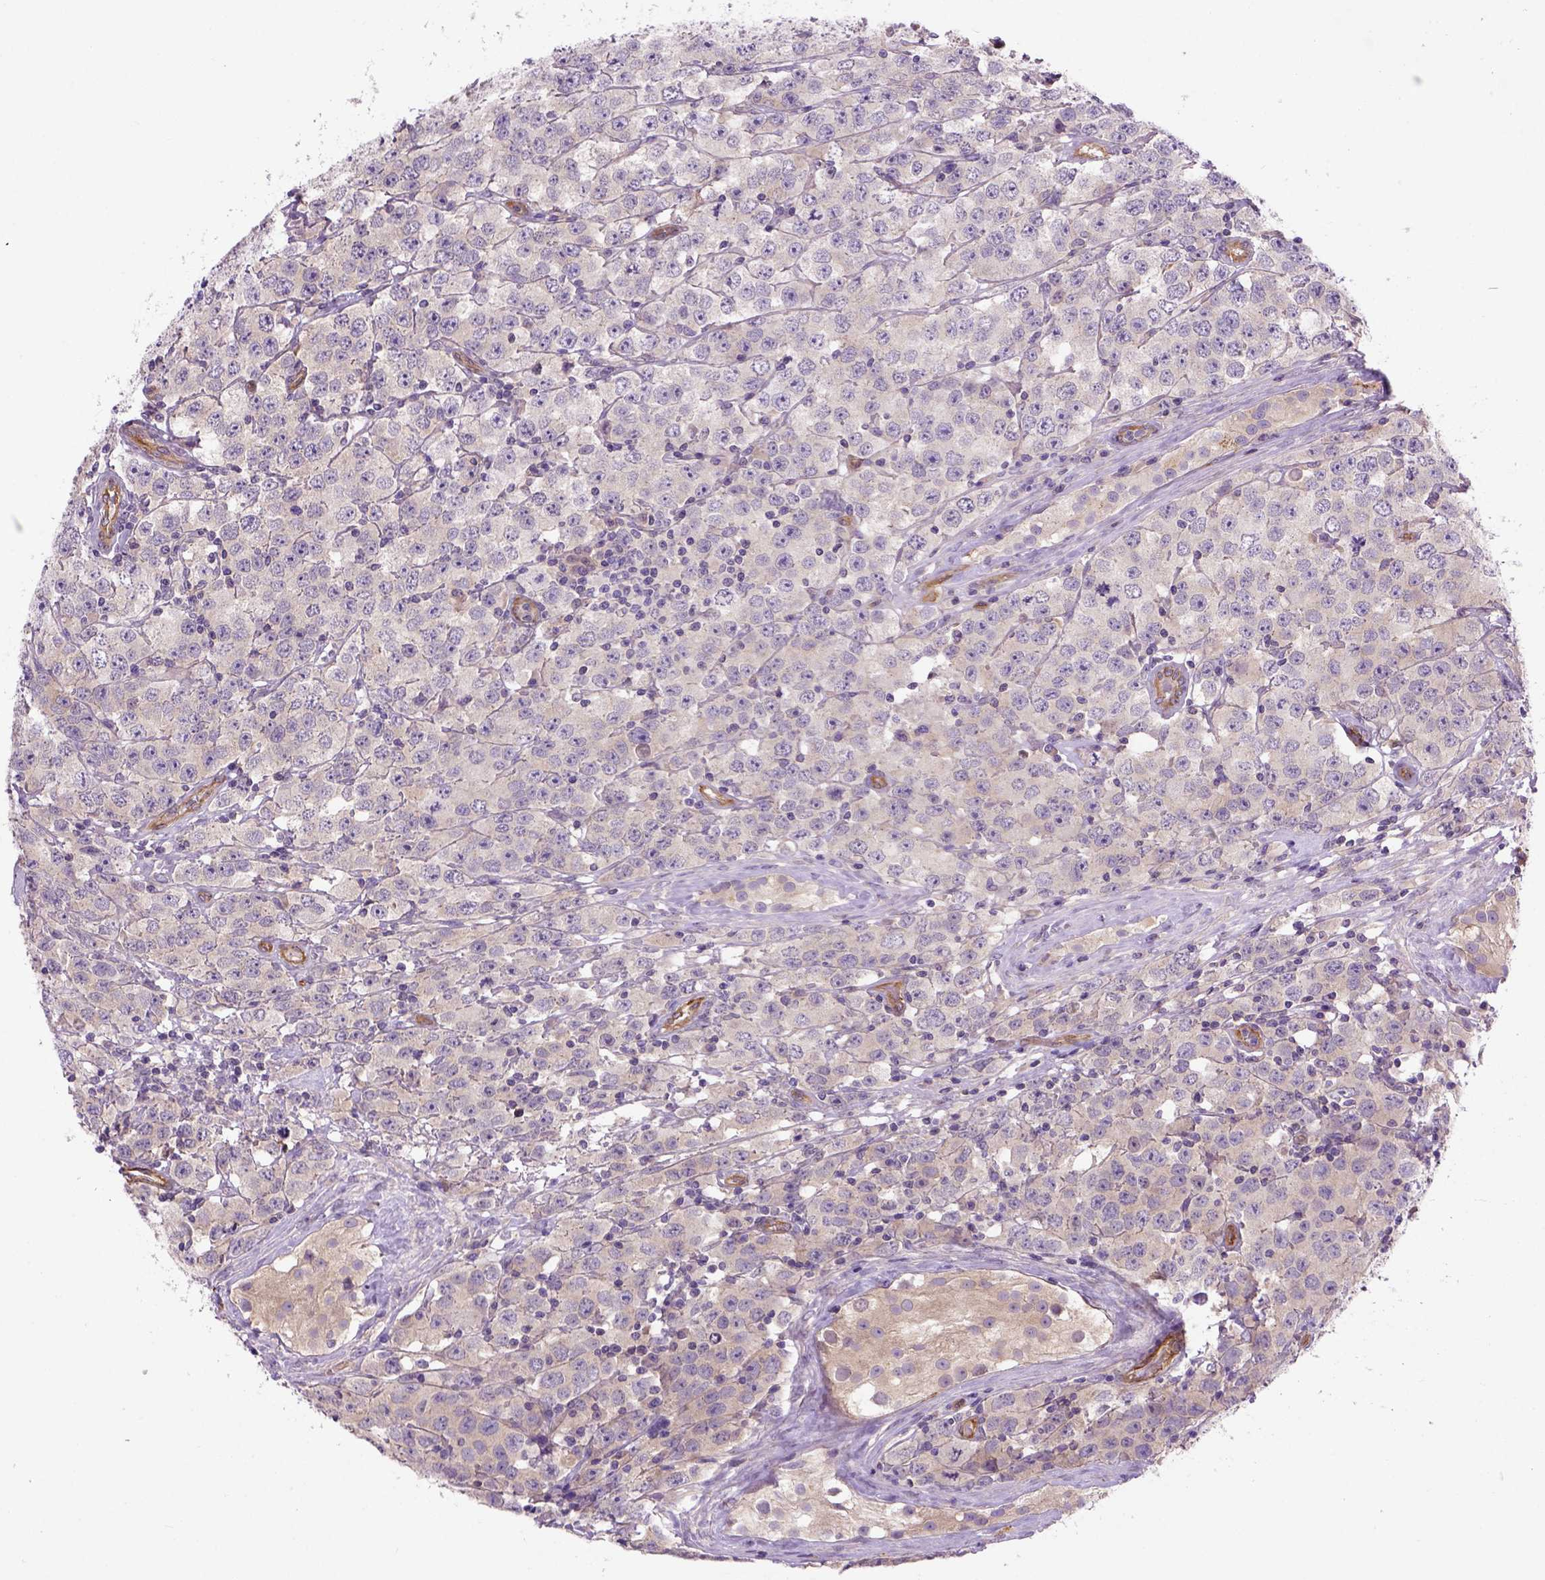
{"staining": {"intensity": "negative", "quantity": "none", "location": "none"}, "tissue": "testis cancer", "cell_type": "Tumor cells", "image_type": "cancer", "snomed": [{"axis": "morphology", "description": "Seminoma, NOS"}, {"axis": "topography", "description": "Testis"}], "caption": "Immunohistochemical staining of testis seminoma shows no significant positivity in tumor cells.", "gene": "CASKIN2", "patient": {"sex": "male", "age": 52}}